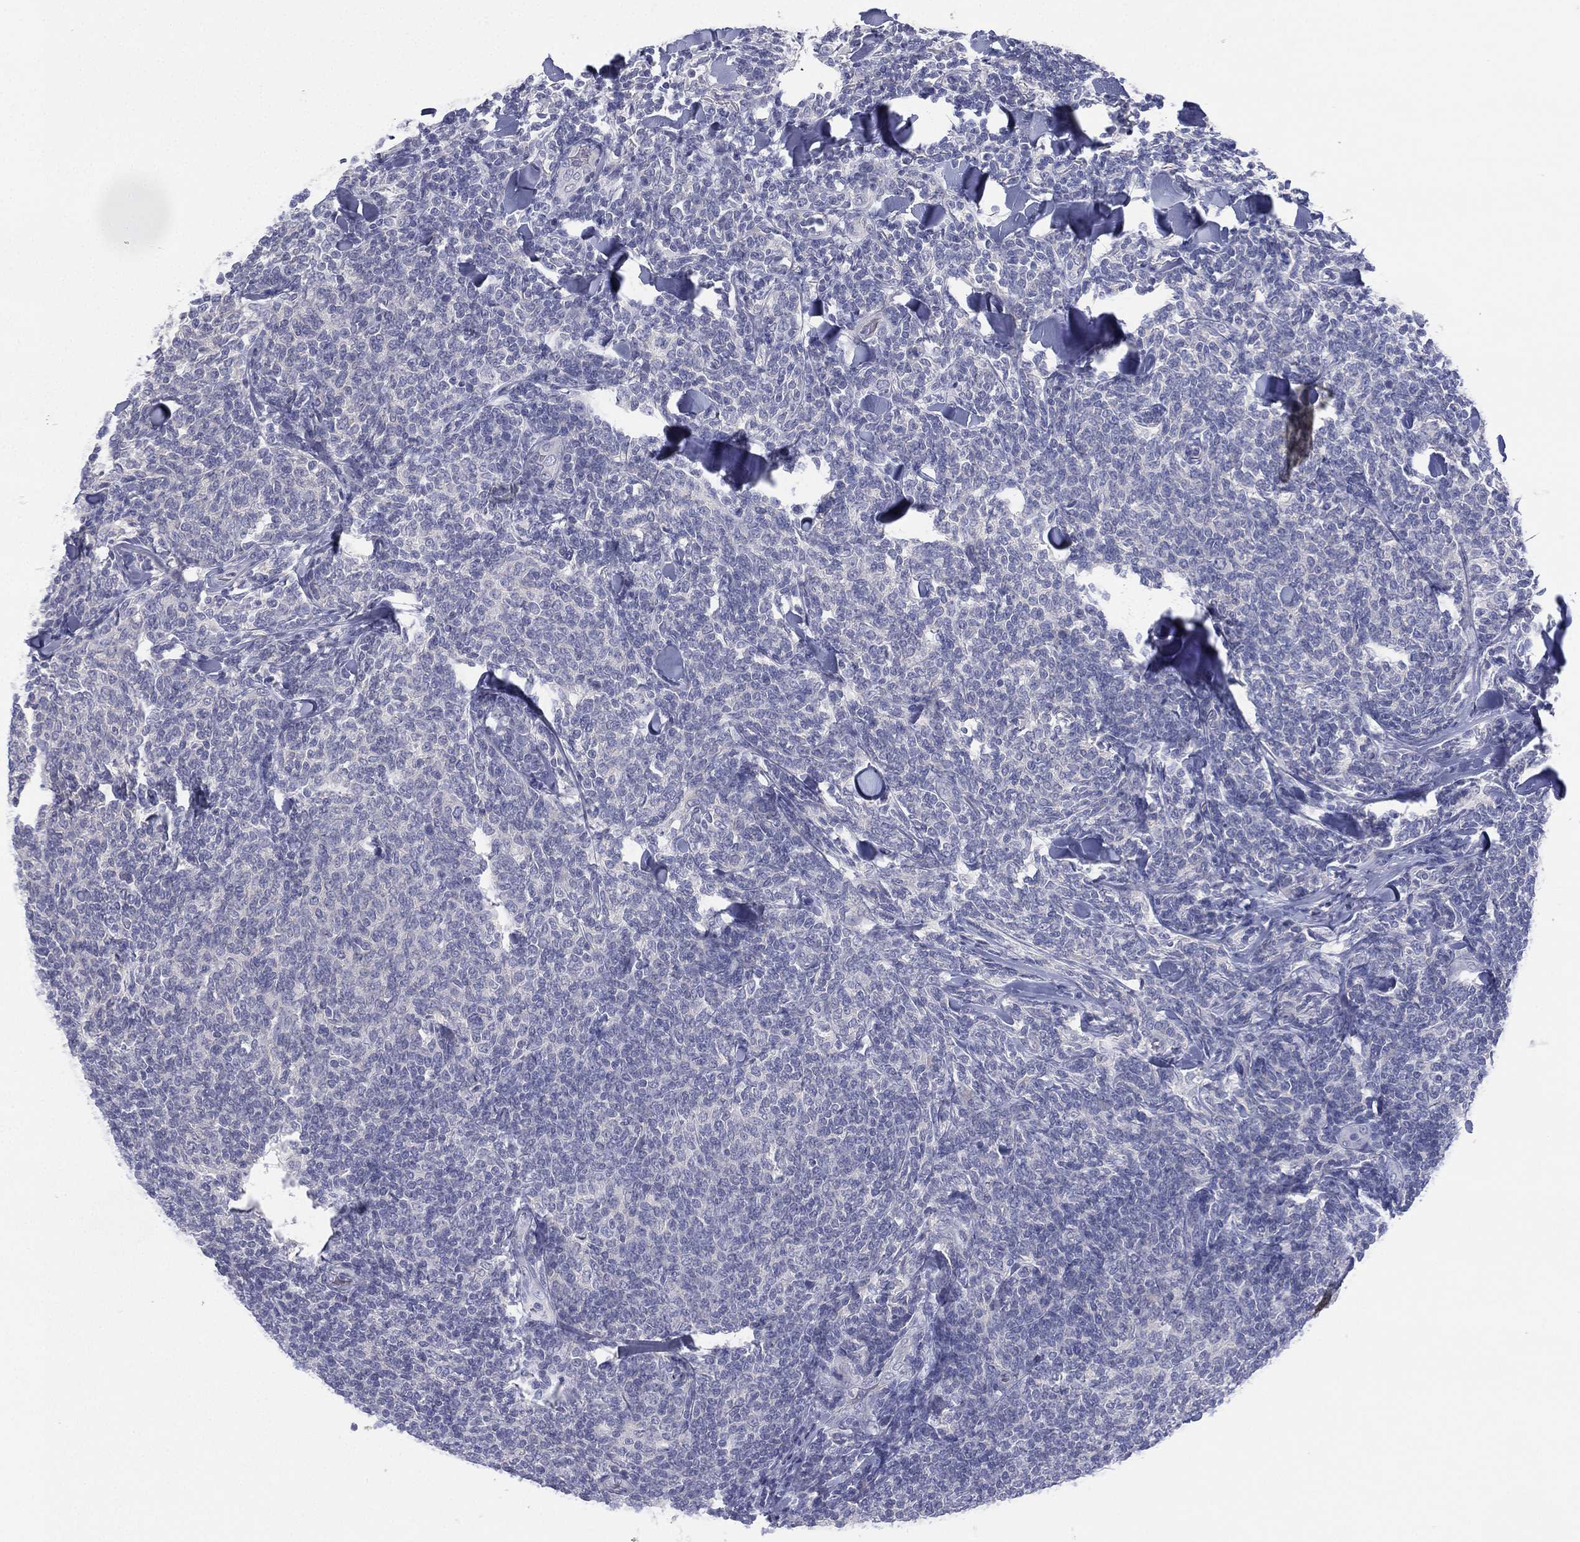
{"staining": {"intensity": "negative", "quantity": "none", "location": "none"}, "tissue": "lymphoma", "cell_type": "Tumor cells", "image_type": "cancer", "snomed": [{"axis": "morphology", "description": "Malignant lymphoma, non-Hodgkin's type, Low grade"}, {"axis": "topography", "description": "Lymph node"}], "caption": "A micrograph of human lymphoma is negative for staining in tumor cells.", "gene": "CYP2D6", "patient": {"sex": "female", "age": 56}}